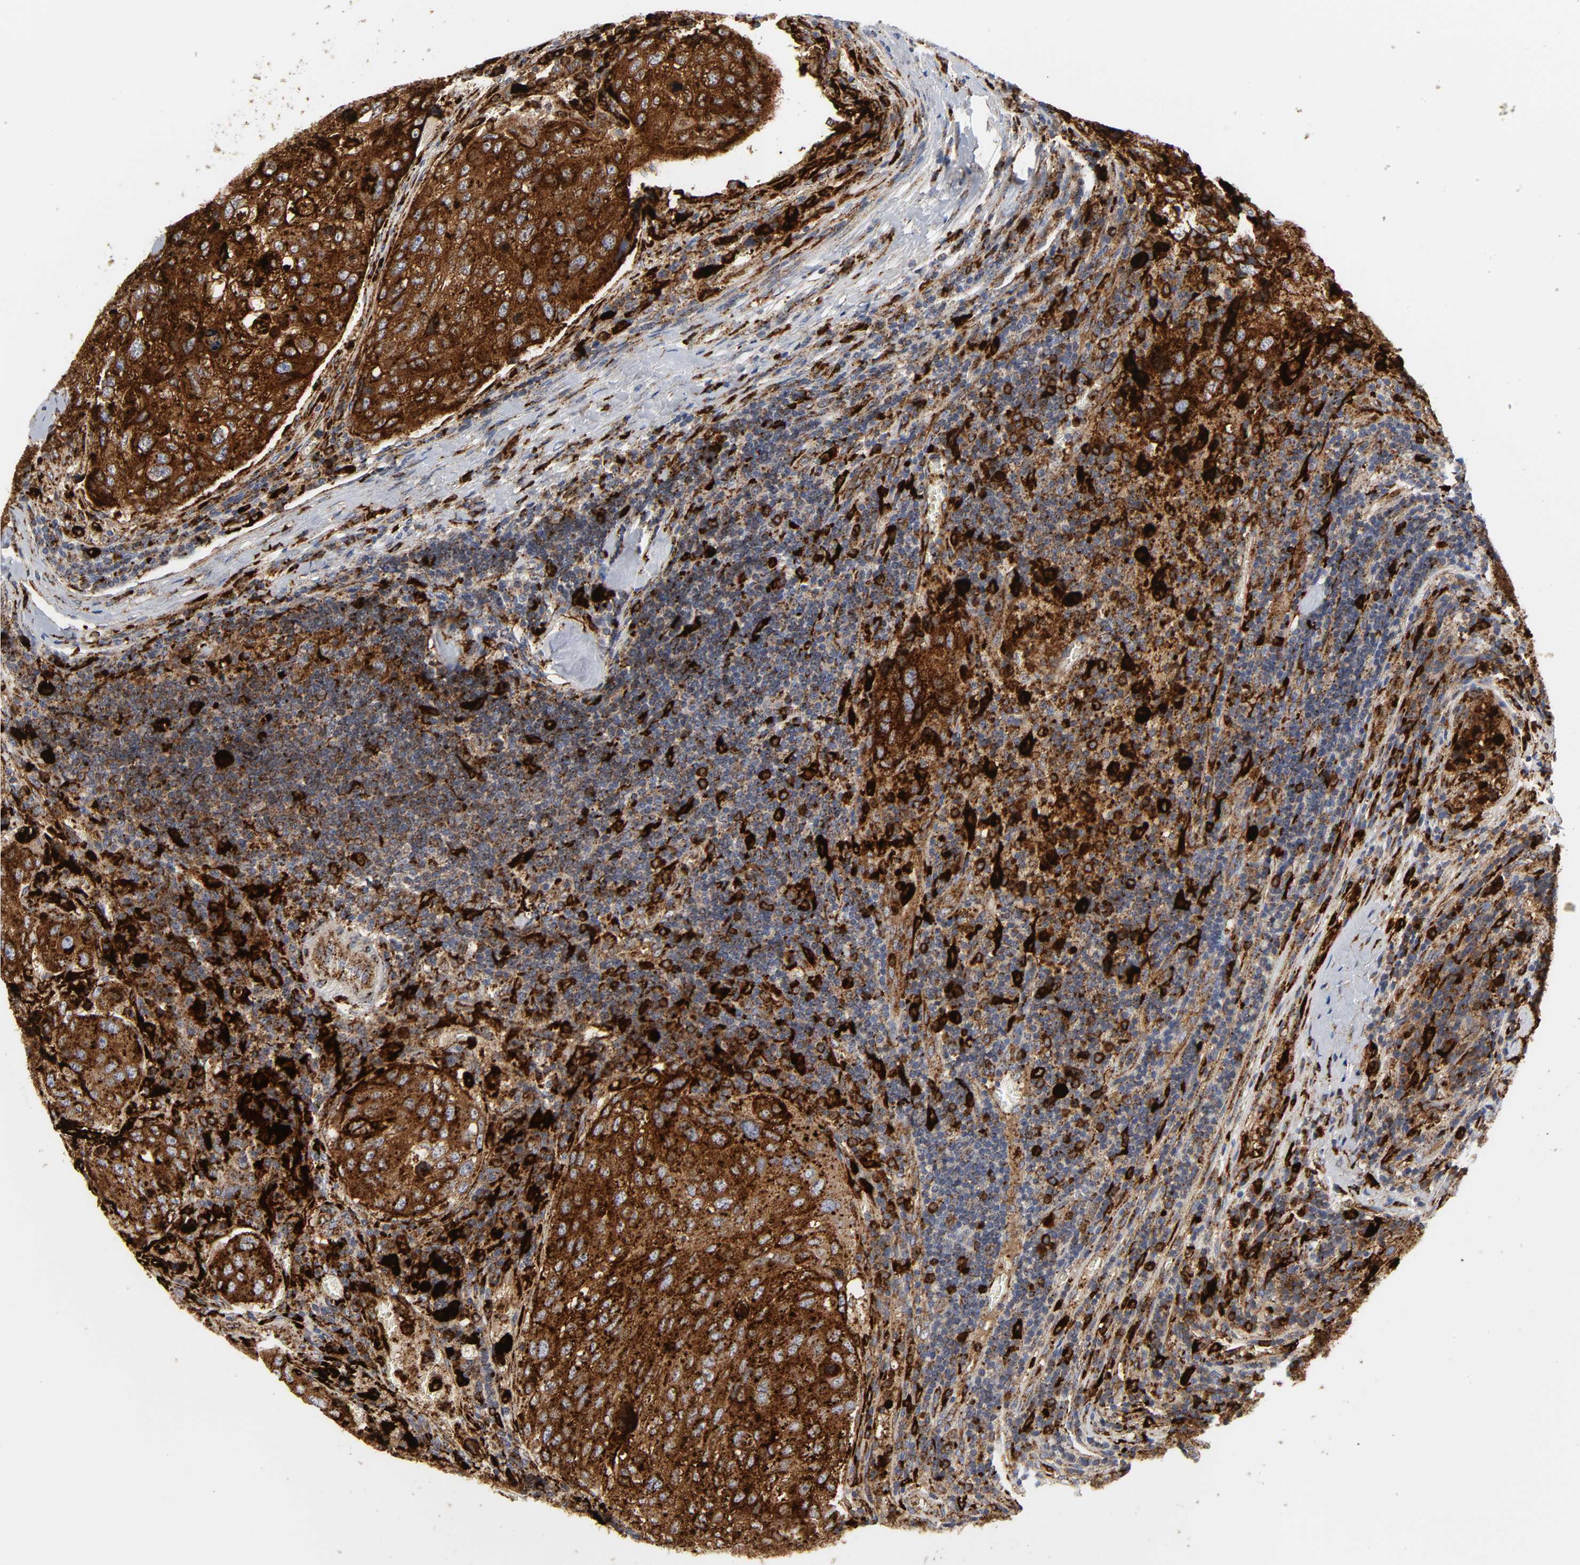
{"staining": {"intensity": "strong", "quantity": ">75%", "location": "cytoplasmic/membranous"}, "tissue": "urothelial cancer", "cell_type": "Tumor cells", "image_type": "cancer", "snomed": [{"axis": "morphology", "description": "Urothelial carcinoma, High grade"}, {"axis": "topography", "description": "Lymph node"}, {"axis": "topography", "description": "Urinary bladder"}], "caption": "Immunohistochemical staining of urothelial cancer demonstrates high levels of strong cytoplasmic/membranous protein staining in approximately >75% of tumor cells.", "gene": "PSAP", "patient": {"sex": "male", "age": 51}}